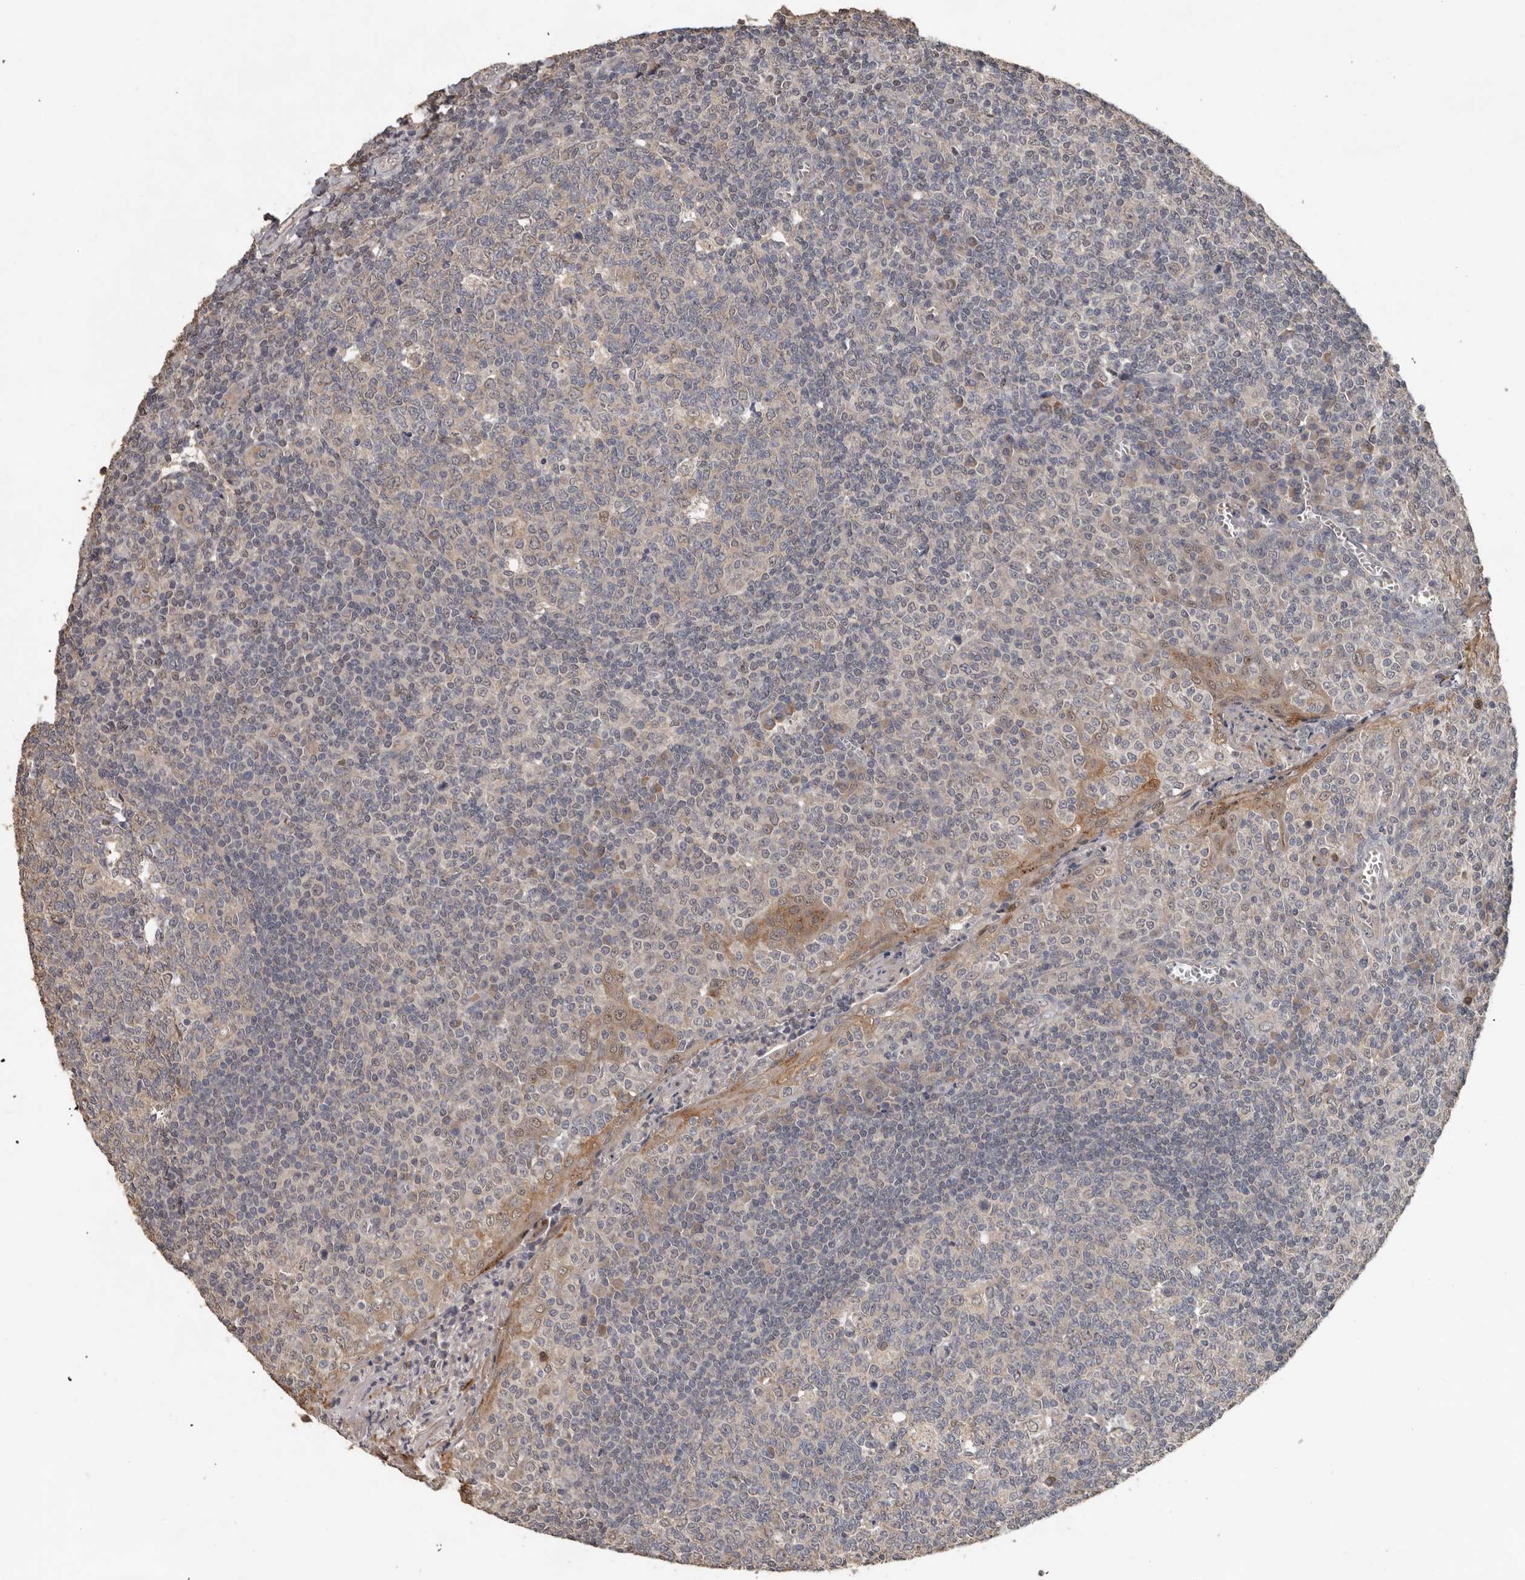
{"staining": {"intensity": "weak", "quantity": "<25%", "location": "cytoplasmic/membranous"}, "tissue": "tonsil", "cell_type": "Germinal center cells", "image_type": "normal", "snomed": [{"axis": "morphology", "description": "Normal tissue, NOS"}, {"axis": "topography", "description": "Tonsil"}], "caption": "High power microscopy photomicrograph of an immunohistochemistry photomicrograph of normal tonsil, revealing no significant expression in germinal center cells.", "gene": "MTF1", "patient": {"sex": "female", "age": 19}}